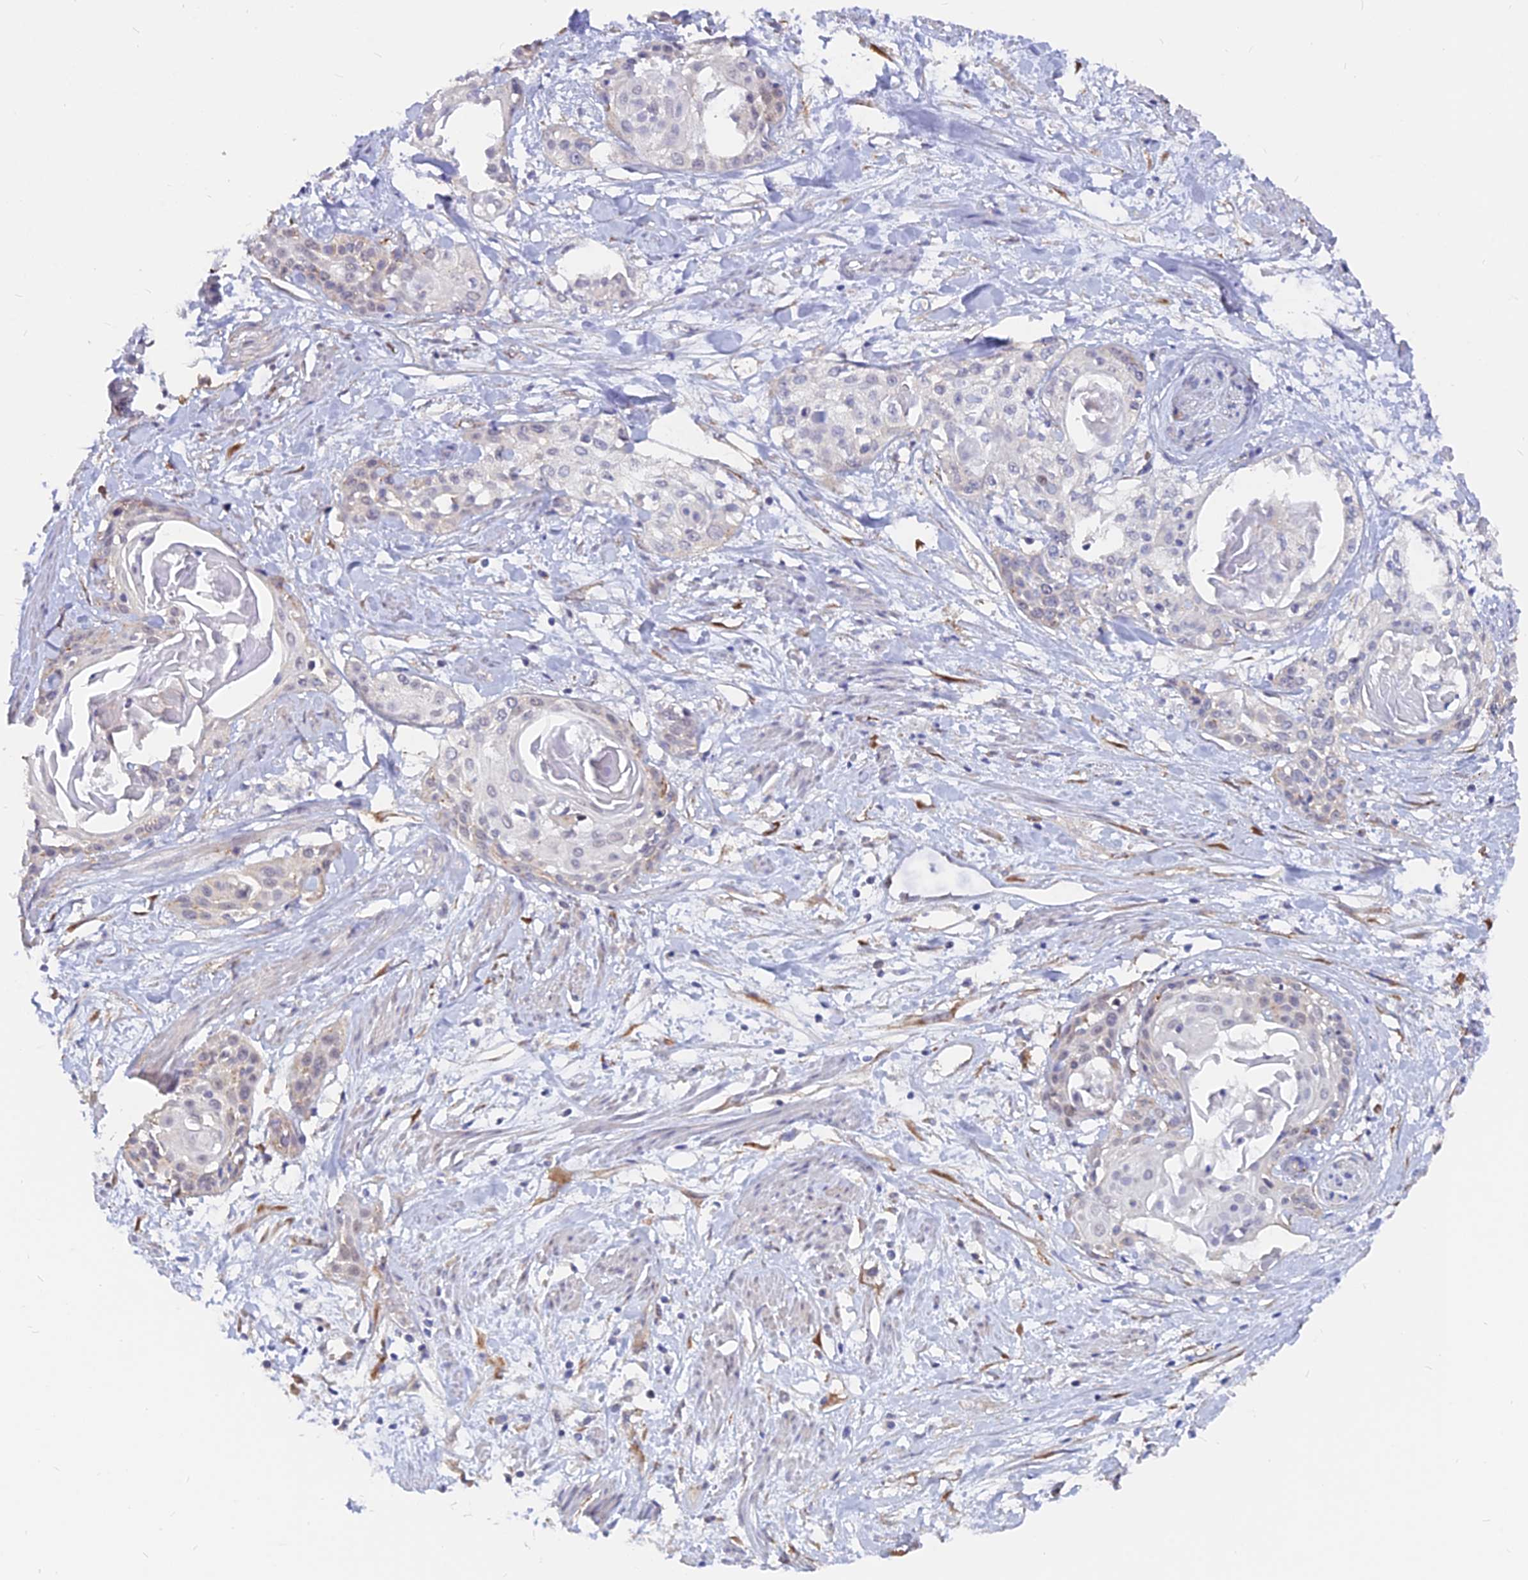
{"staining": {"intensity": "negative", "quantity": "none", "location": "none"}, "tissue": "cervical cancer", "cell_type": "Tumor cells", "image_type": "cancer", "snomed": [{"axis": "morphology", "description": "Squamous cell carcinoma, NOS"}, {"axis": "topography", "description": "Cervix"}], "caption": "Squamous cell carcinoma (cervical) stained for a protein using immunohistochemistry (IHC) displays no expression tumor cells.", "gene": "VSTM2L", "patient": {"sex": "female", "age": 57}}